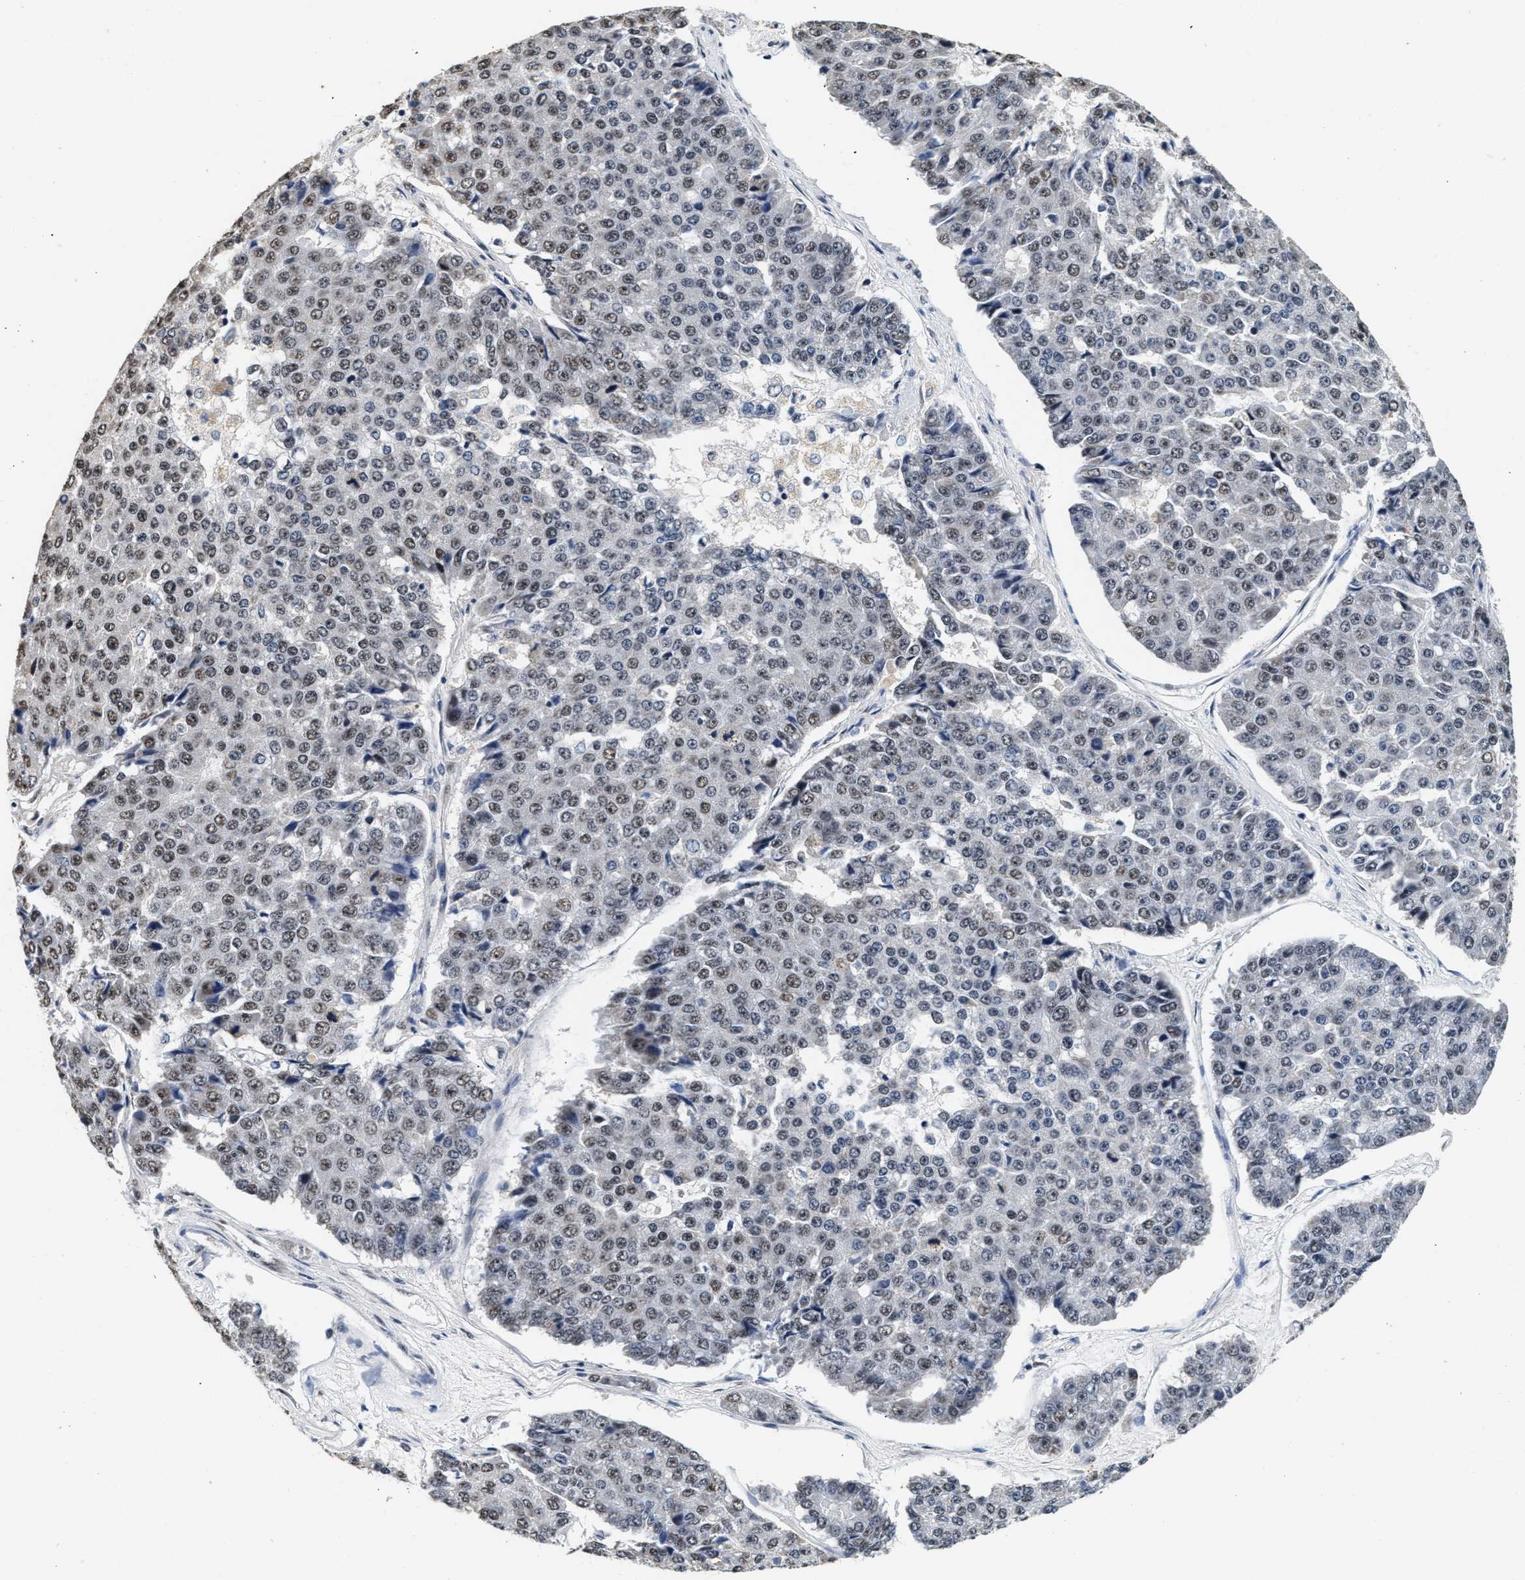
{"staining": {"intensity": "weak", "quantity": "25%-75%", "location": "nuclear"}, "tissue": "pancreatic cancer", "cell_type": "Tumor cells", "image_type": "cancer", "snomed": [{"axis": "morphology", "description": "Adenocarcinoma, NOS"}, {"axis": "topography", "description": "Pancreas"}], "caption": "Protein staining of adenocarcinoma (pancreatic) tissue displays weak nuclear expression in about 25%-75% of tumor cells. The staining was performed using DAB (3,3'-diaminobenzidine) to visualize the protein expression in brown, while the nuclei were stained in blue with hematoxylin (Magnification: 20x).", "gene": "THOC1", "patient": {"sex": "male", "age": 50}}